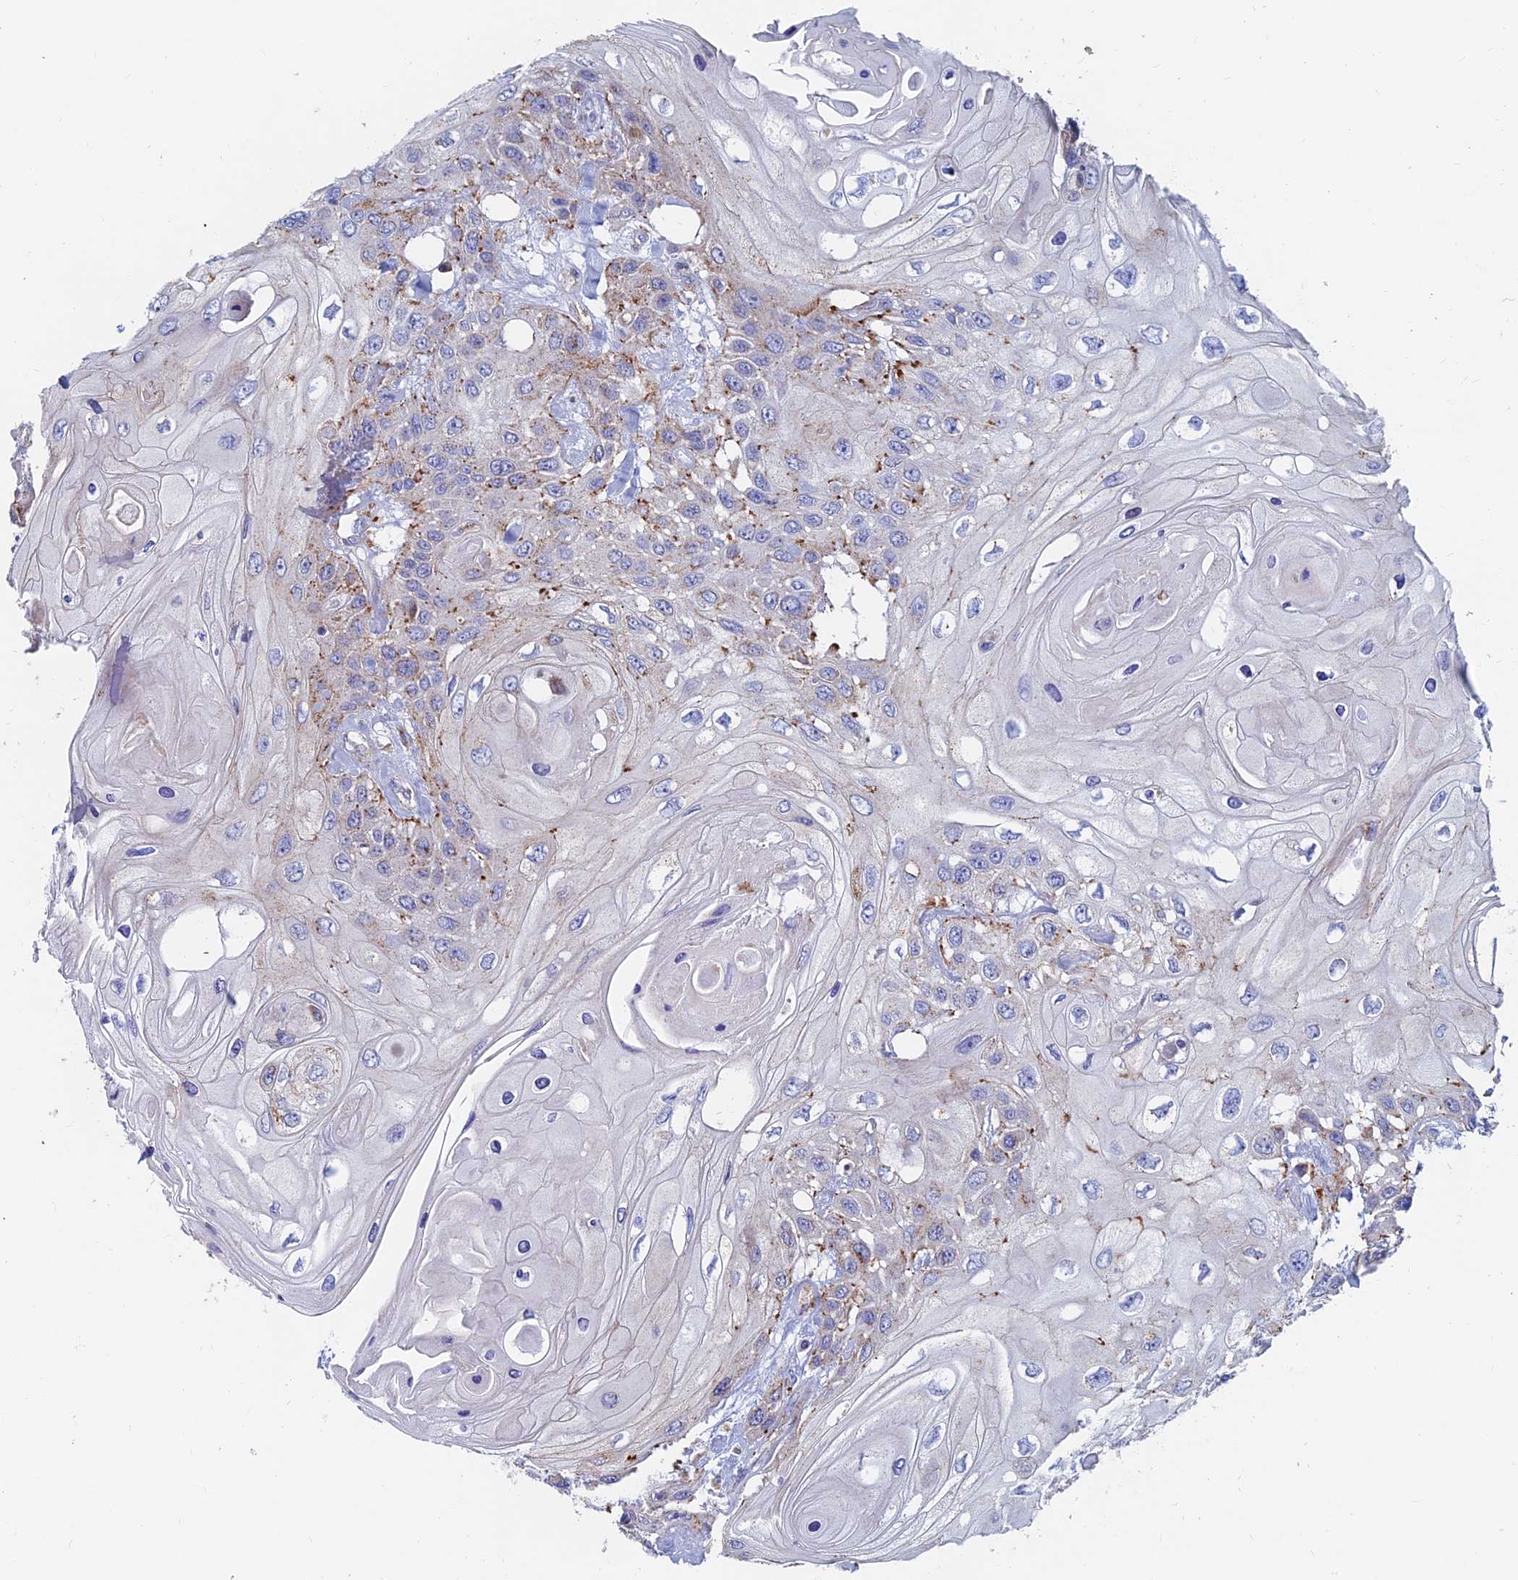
{"staining": {"intensity": "moderate", "quantity": "25%-75%", "location": "cytoplasmic/membranous"}, "tissue": "head and neck cancer", "cell_type": "Tumor cells", "image_type": "cancer", "snomed": [{"axis": "morphology", "description": "Squamous cell carcinoma, NOS"}, {"axis": "topography", "description": "Head-Neck"}], "caption": "IHC image of neoplastic tissue: human head and neck squamous cell carcinoma stained using immunohistochemistry exhibits medium levels of moderate protein expression localized specifically in the cytoplasmic/membranous of tumor cells, appearing as a cytoplasmic/membranous brown color.", "gene": "SPNS1", "patient": {"sex": "female", "age": 43}}